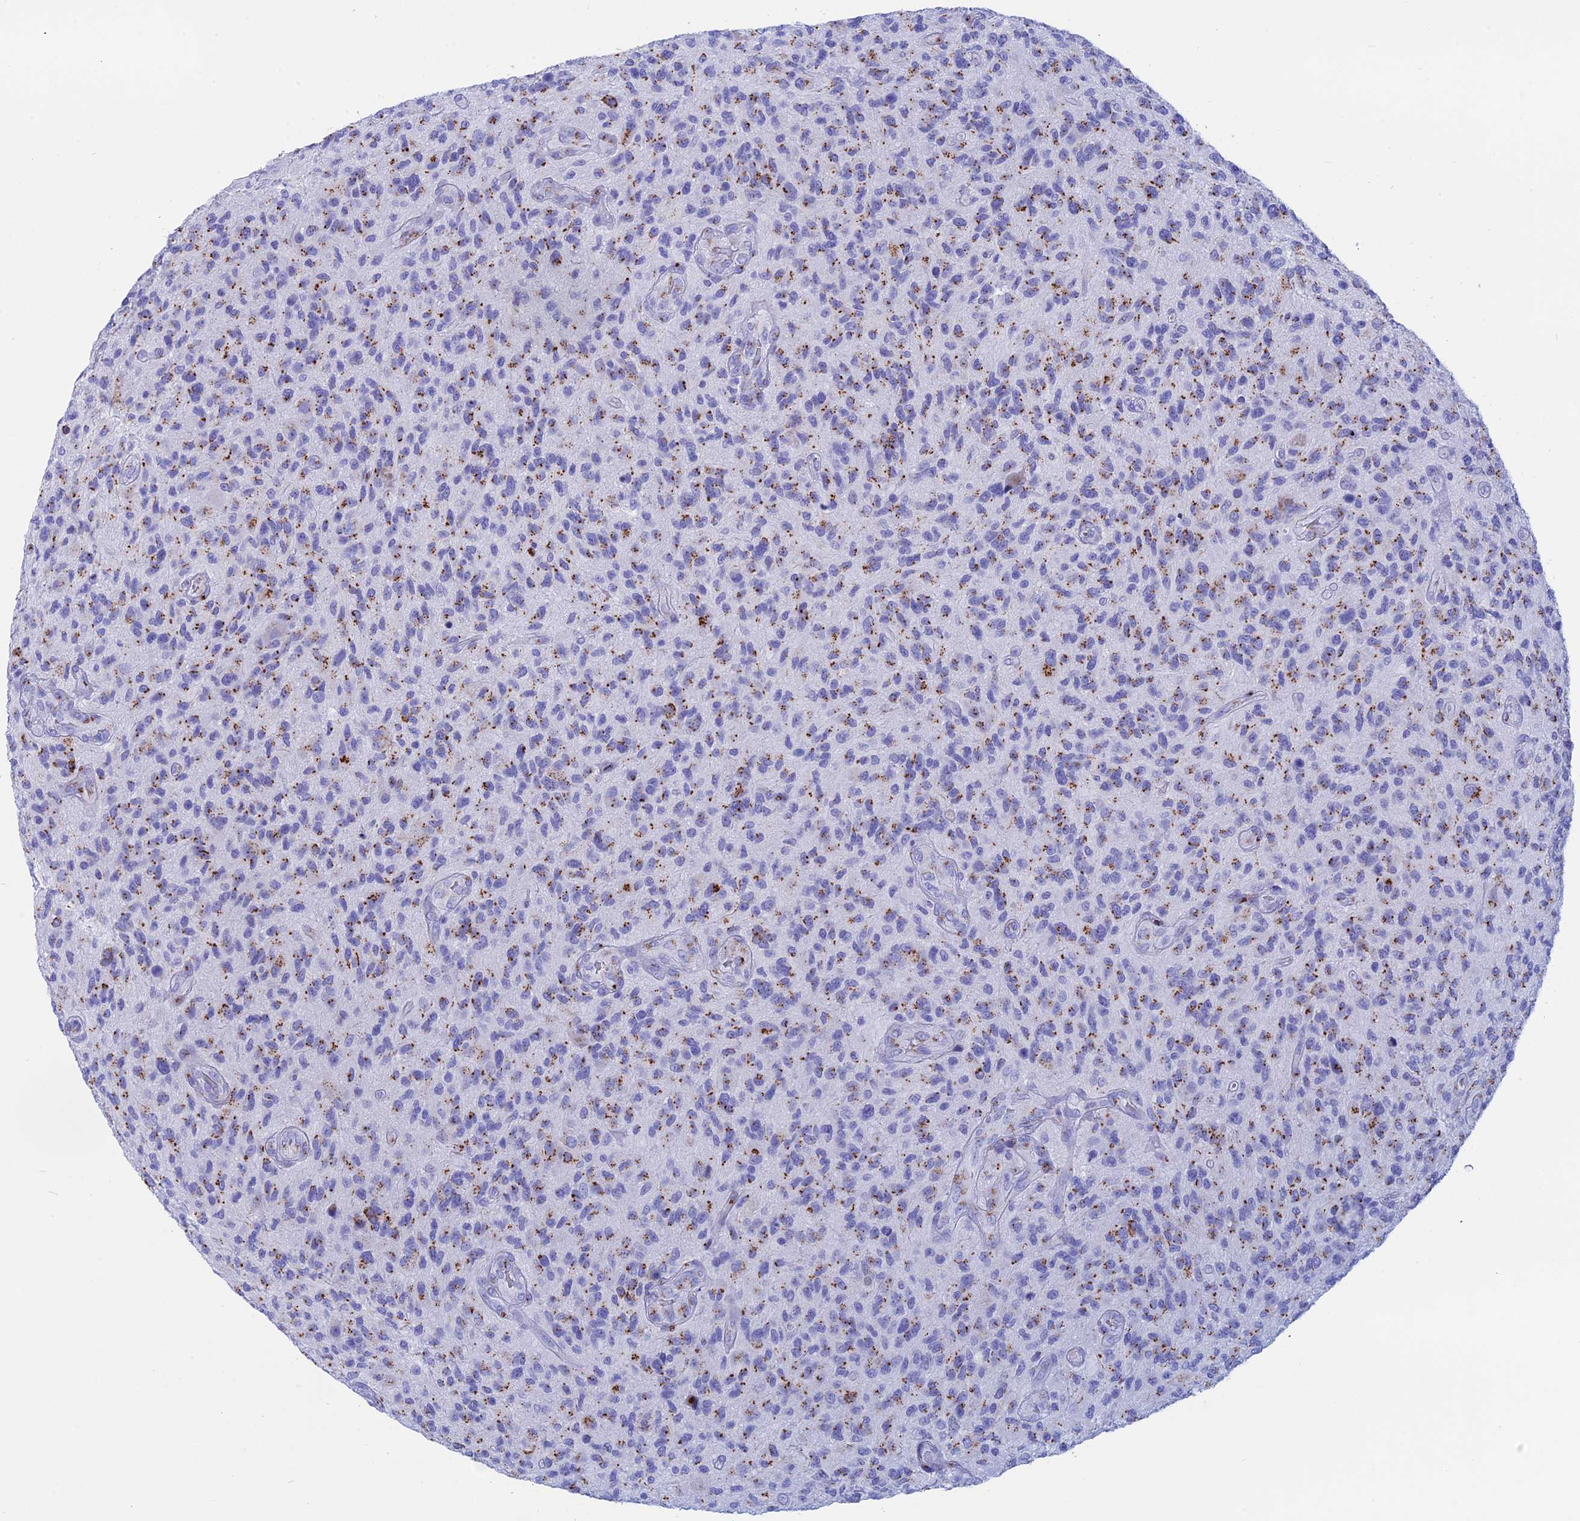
{"staining": {"intensity": "moderate", "quantity": "25%-75%", "location": "cytoplasmic/membranous"}, "tissue": "glioma", "cell_type": "Tumor cells", "image_type": "cancer", "snomed": [{"axis": "morphology", "description": "Glioma, malignant, High grade"}, {"axis": "topography", "description": "Brain"}], "caption": "Tumor cells reveal moderate cytoplasmic/membranous staining in approximately 25%-75% of cells in glioma.", "gene": "ERICH4", "patient": {"sex": "male", "age": 47}}